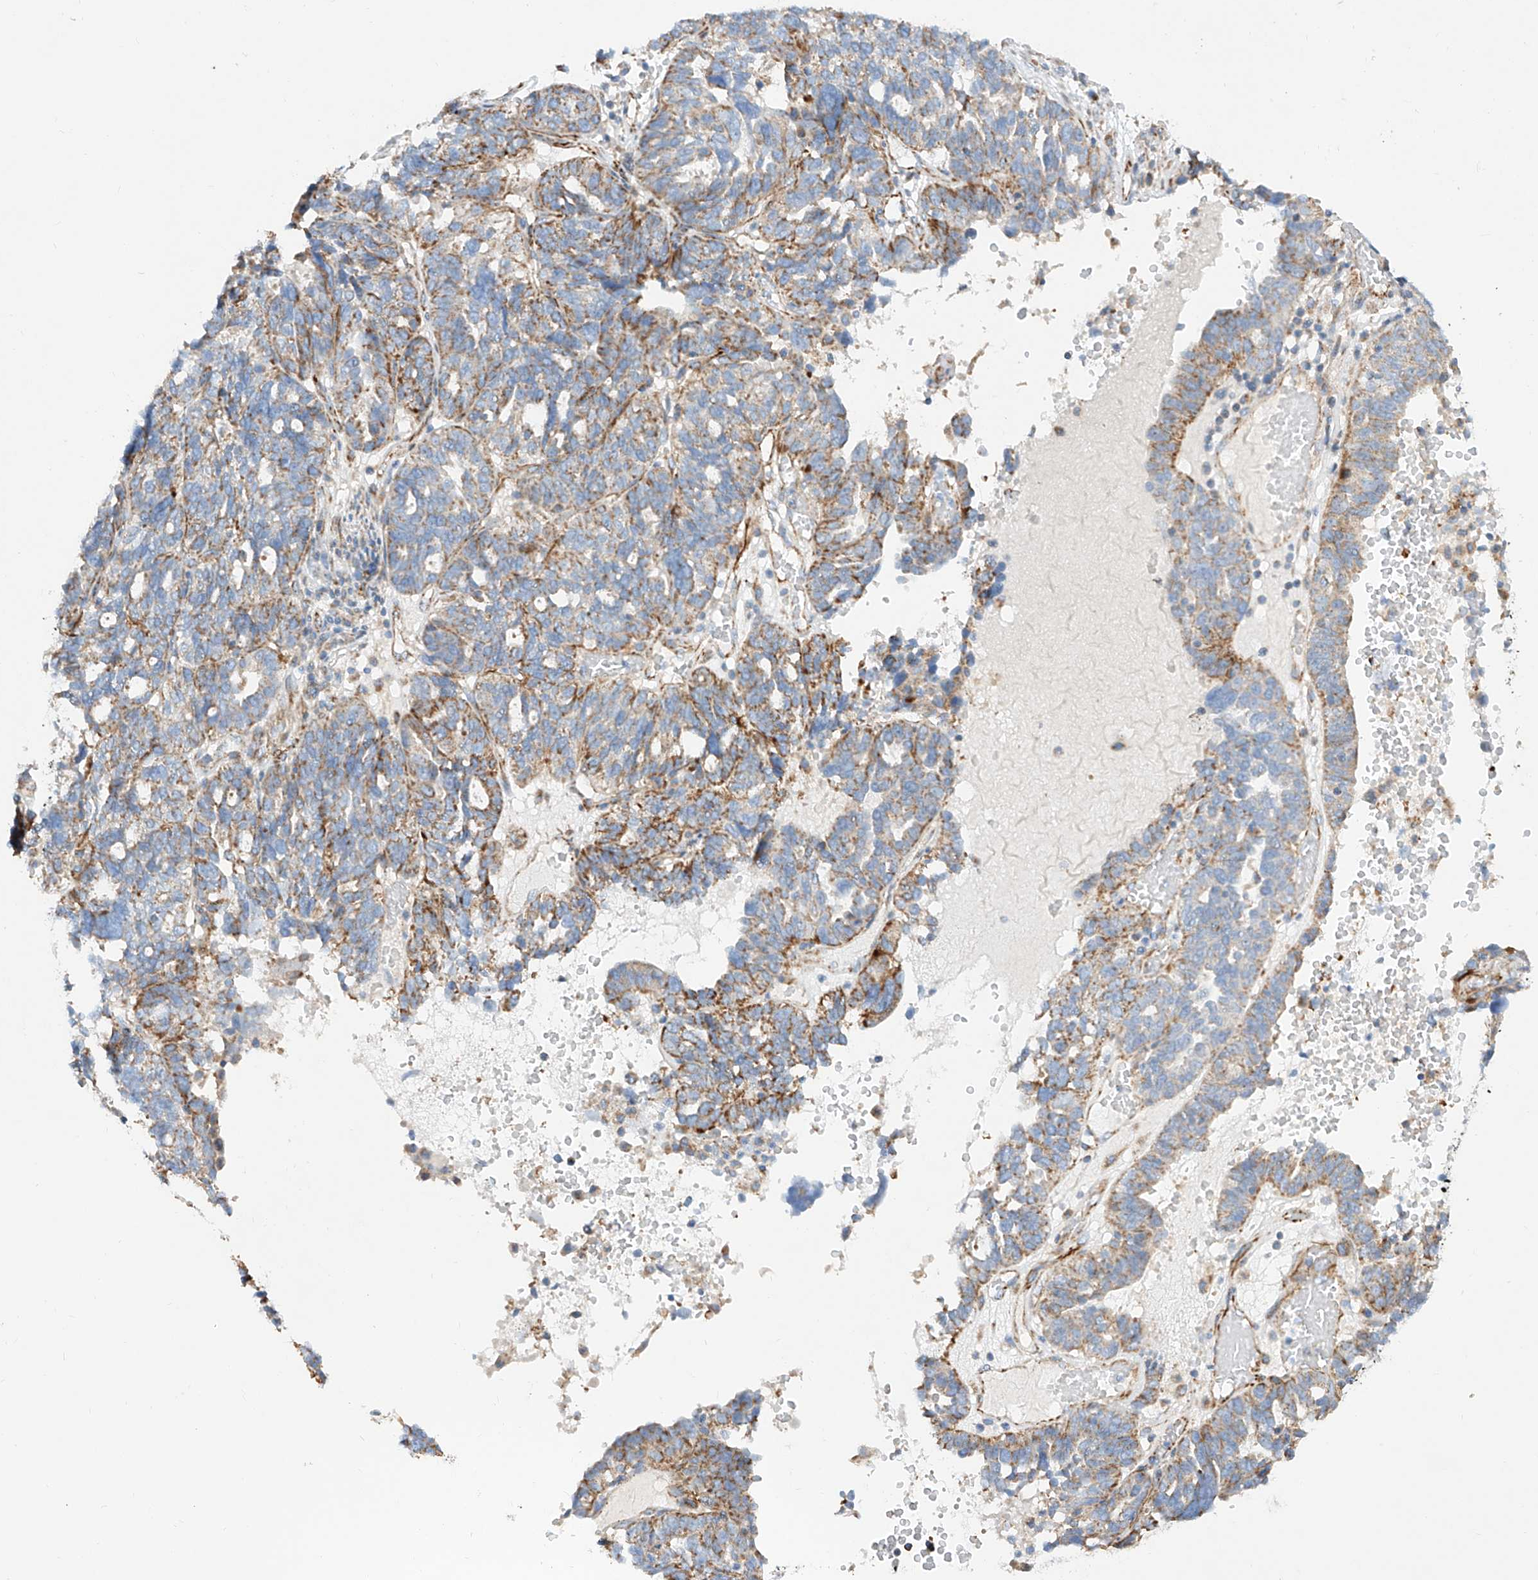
{"staining": {"intensity": "moderate", "quantity": "25%-75%", "location": "cytoplasmic/membranous"}, "tissue": "ovarian cancer", "cell_type": "Tumor cells", "image_type": "cancer", "snomed": [{"axis": "morphology", "description": "Cystadenocarcinoma, serous, NOS"}, {"axis": "topography", "description": "Ovary"}], "caption": "Ovarian cancer stained with DAB (3,3'-diaminobenzidine) immunohistochemistry reveals medium levels of moderate cytoplasmic/membranous positivity in approximately 25%-75% of tumor cells.", "gene": "CST9", "patient": {"sex": "female", "age": 59}}